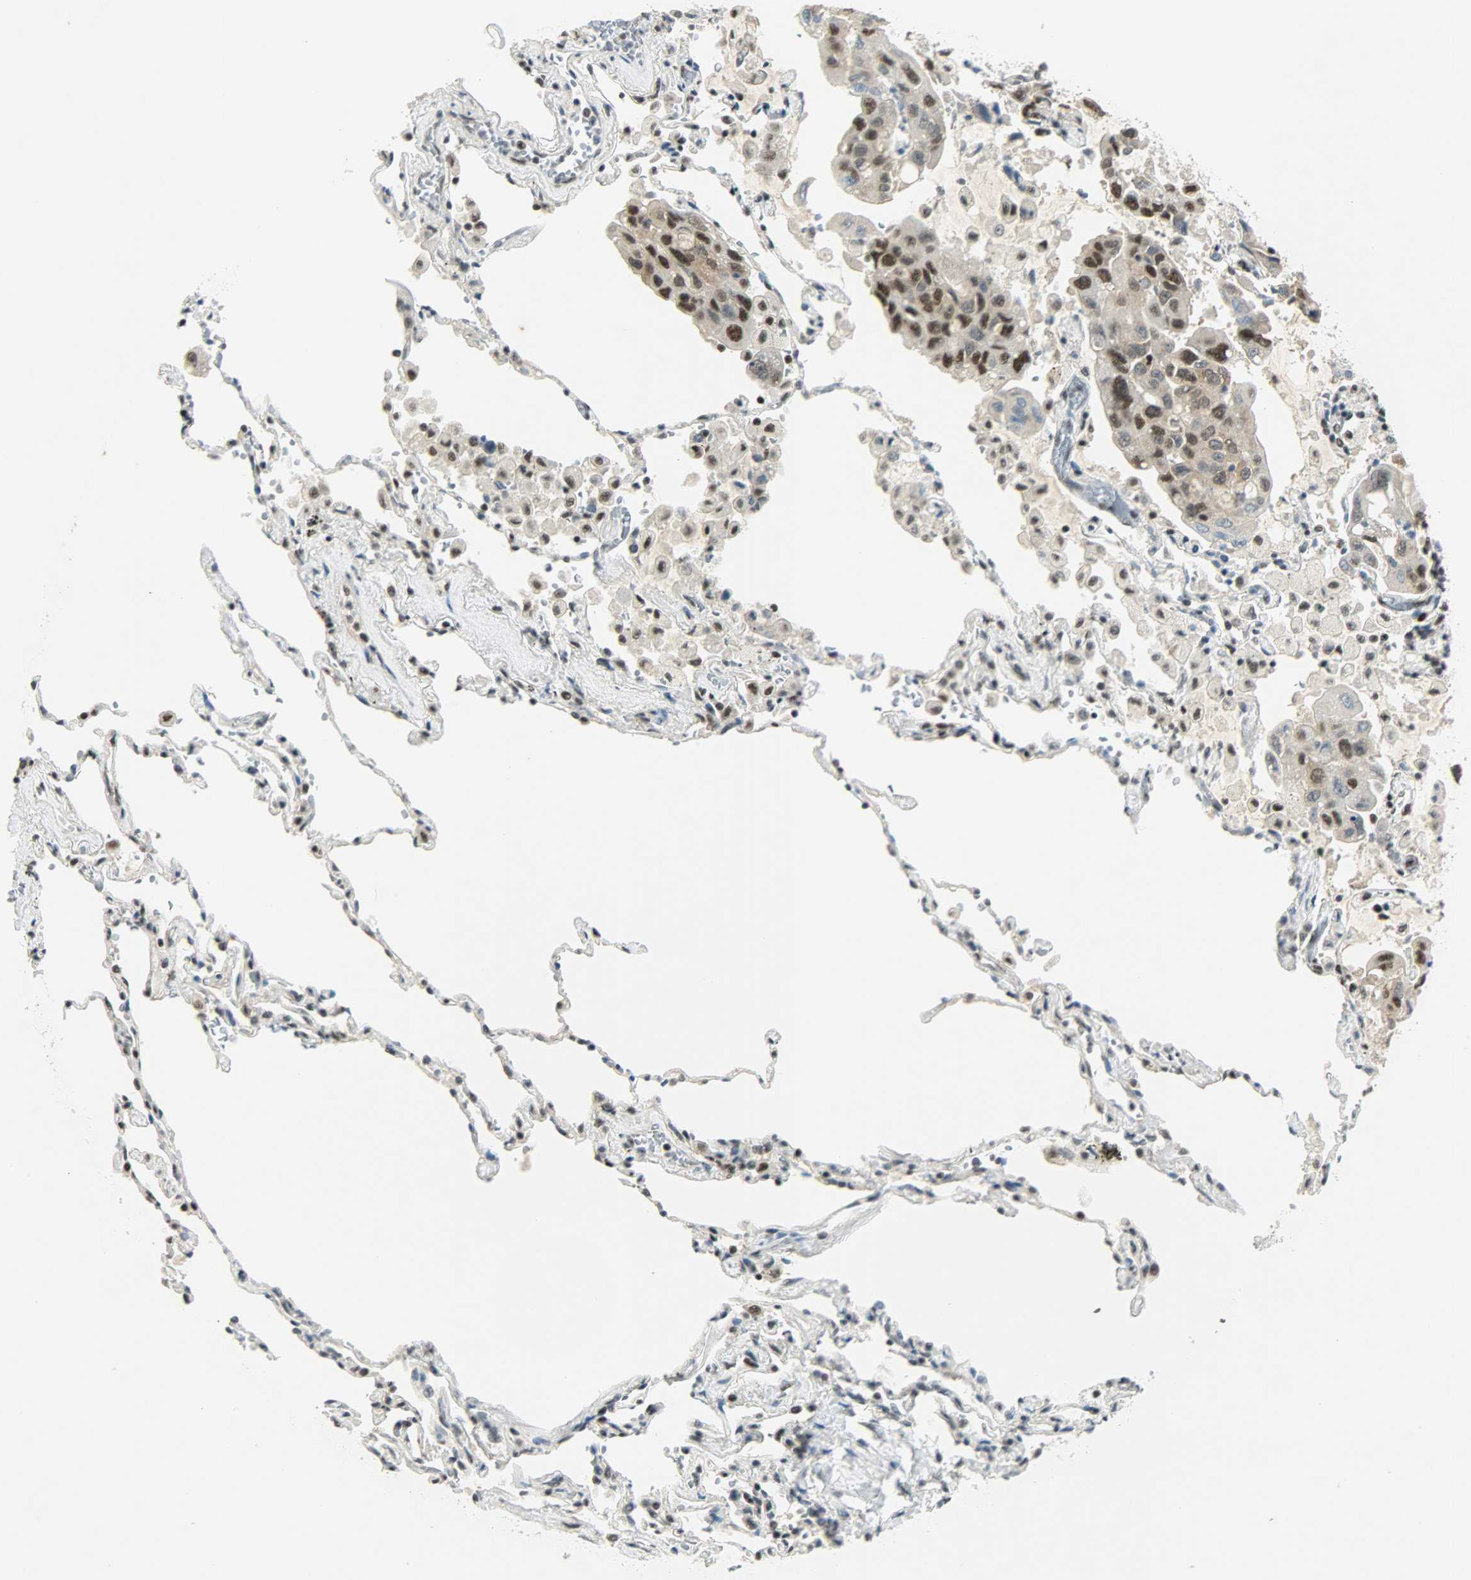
{"staining": {"intensity": "strong", "quantity": ">75%", "location": "nuclear"}, "tissue": "lung cancer", "cell_type": "Tumor cells", "image_type": "cancer", "snomed": [{"axis": "morphology", "description": "Adenocarcinoma, NOS"}, {"axis": "topography", "description": "Lung"}], "caption": "Protein staining shows strong nuclear expression in approximately >75% of tumor cells in lung adenocarcinoma.", "gene": "SUGP1", "patient": {"sex": "male", "age": 64}}